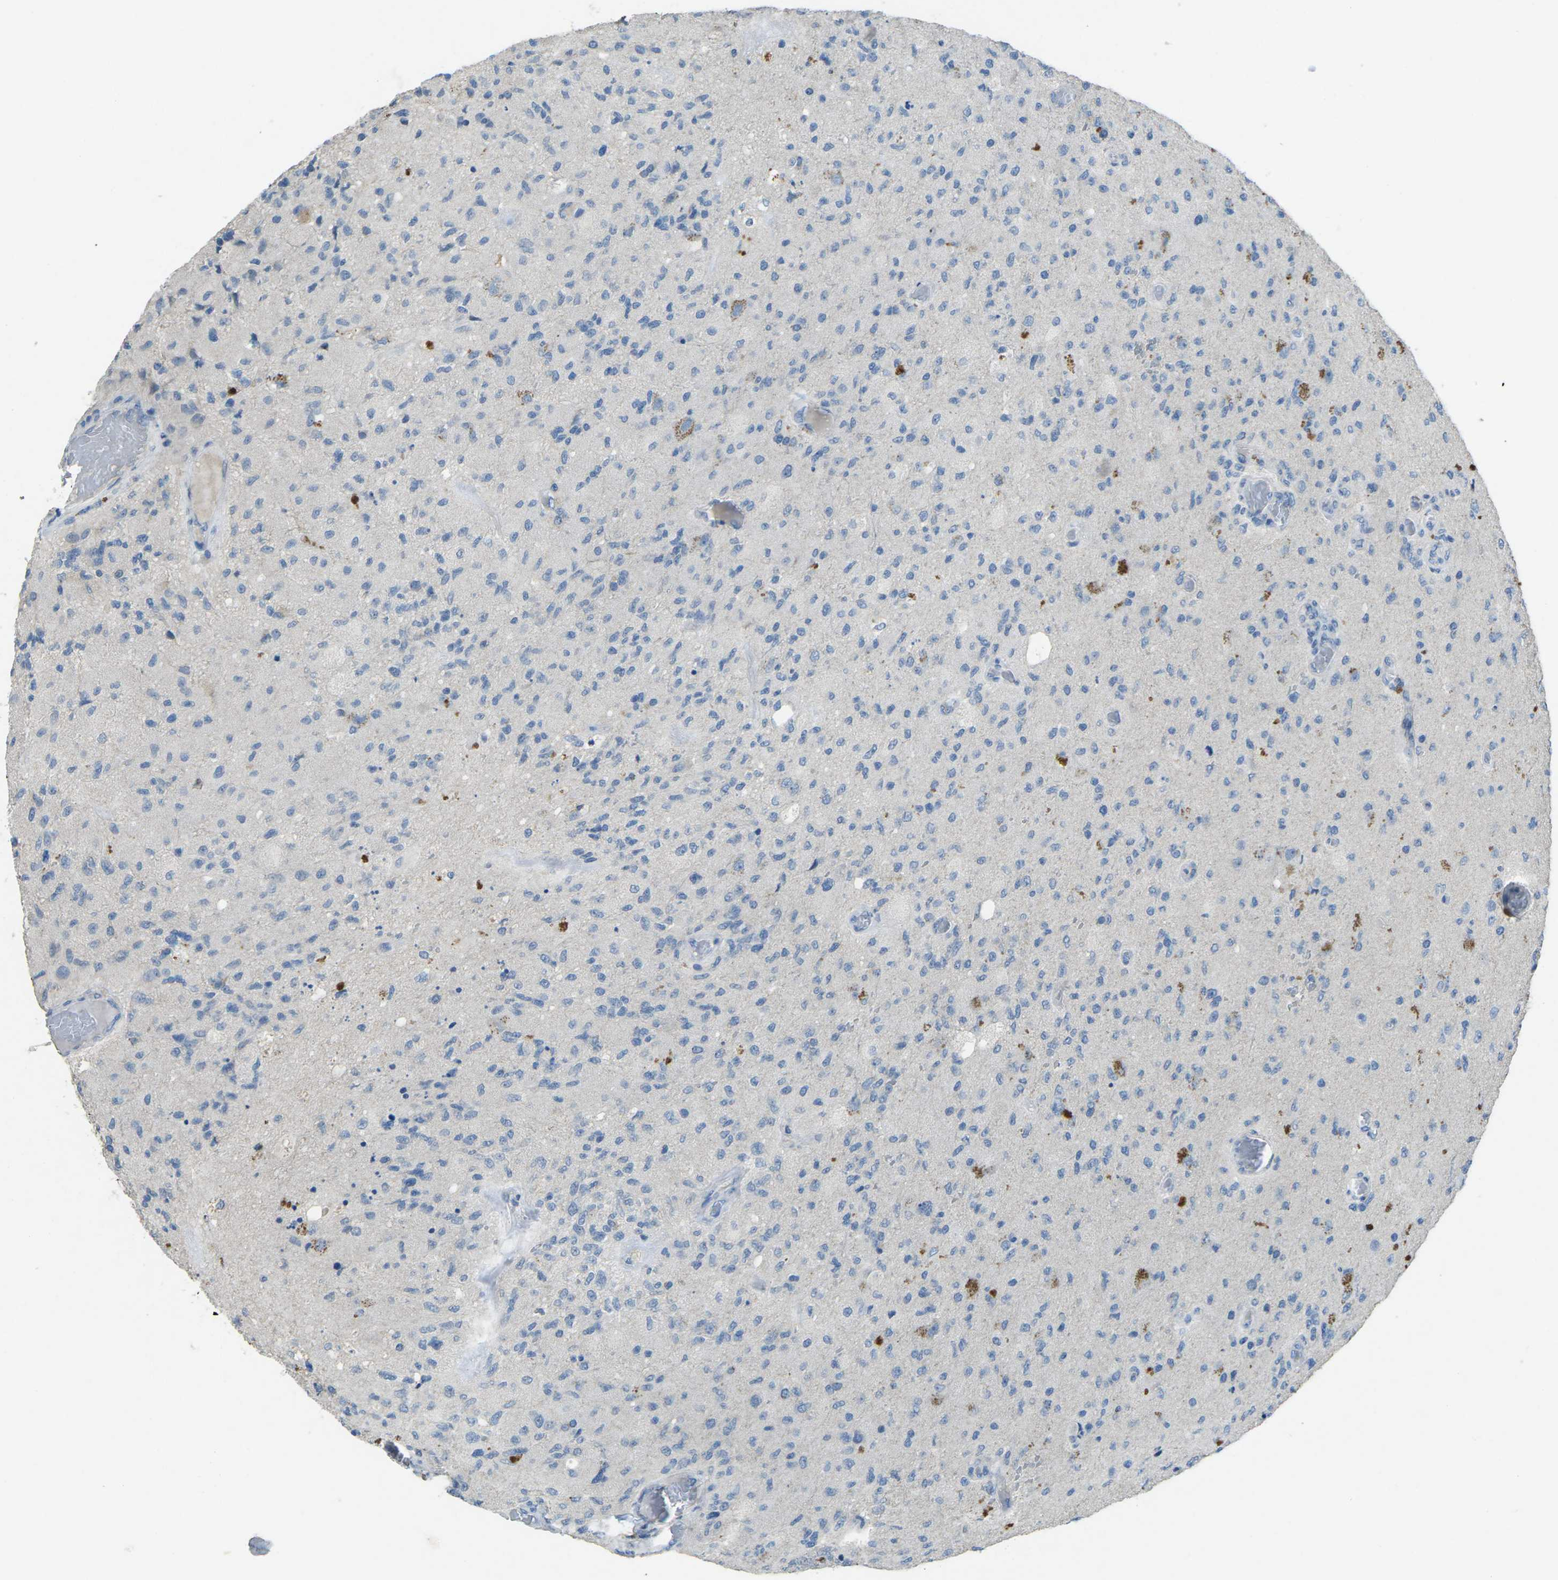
{"staining": {"intensity": "negative", "quantity": "none", "location": "none"}, "tissue": "glioma", "cell_type": "Tumor cells", "image_type": "cancer", "snomed": [{"axis": "morphology", "description": "Normal tissue, NOS"}, {"axis": "morphology", "description": "Glioma, malignant, High grade"}, {"axis": "topography", "description": "Cerebral cortex"}], "caption": "Immunohistochemistry histopathology image of neoplastic tissue: human glioma stained with DAB reveals no significant protein positivity in tumor cells.", "gene": "CD19", "patient": {"sex": "male", "age": 77}}